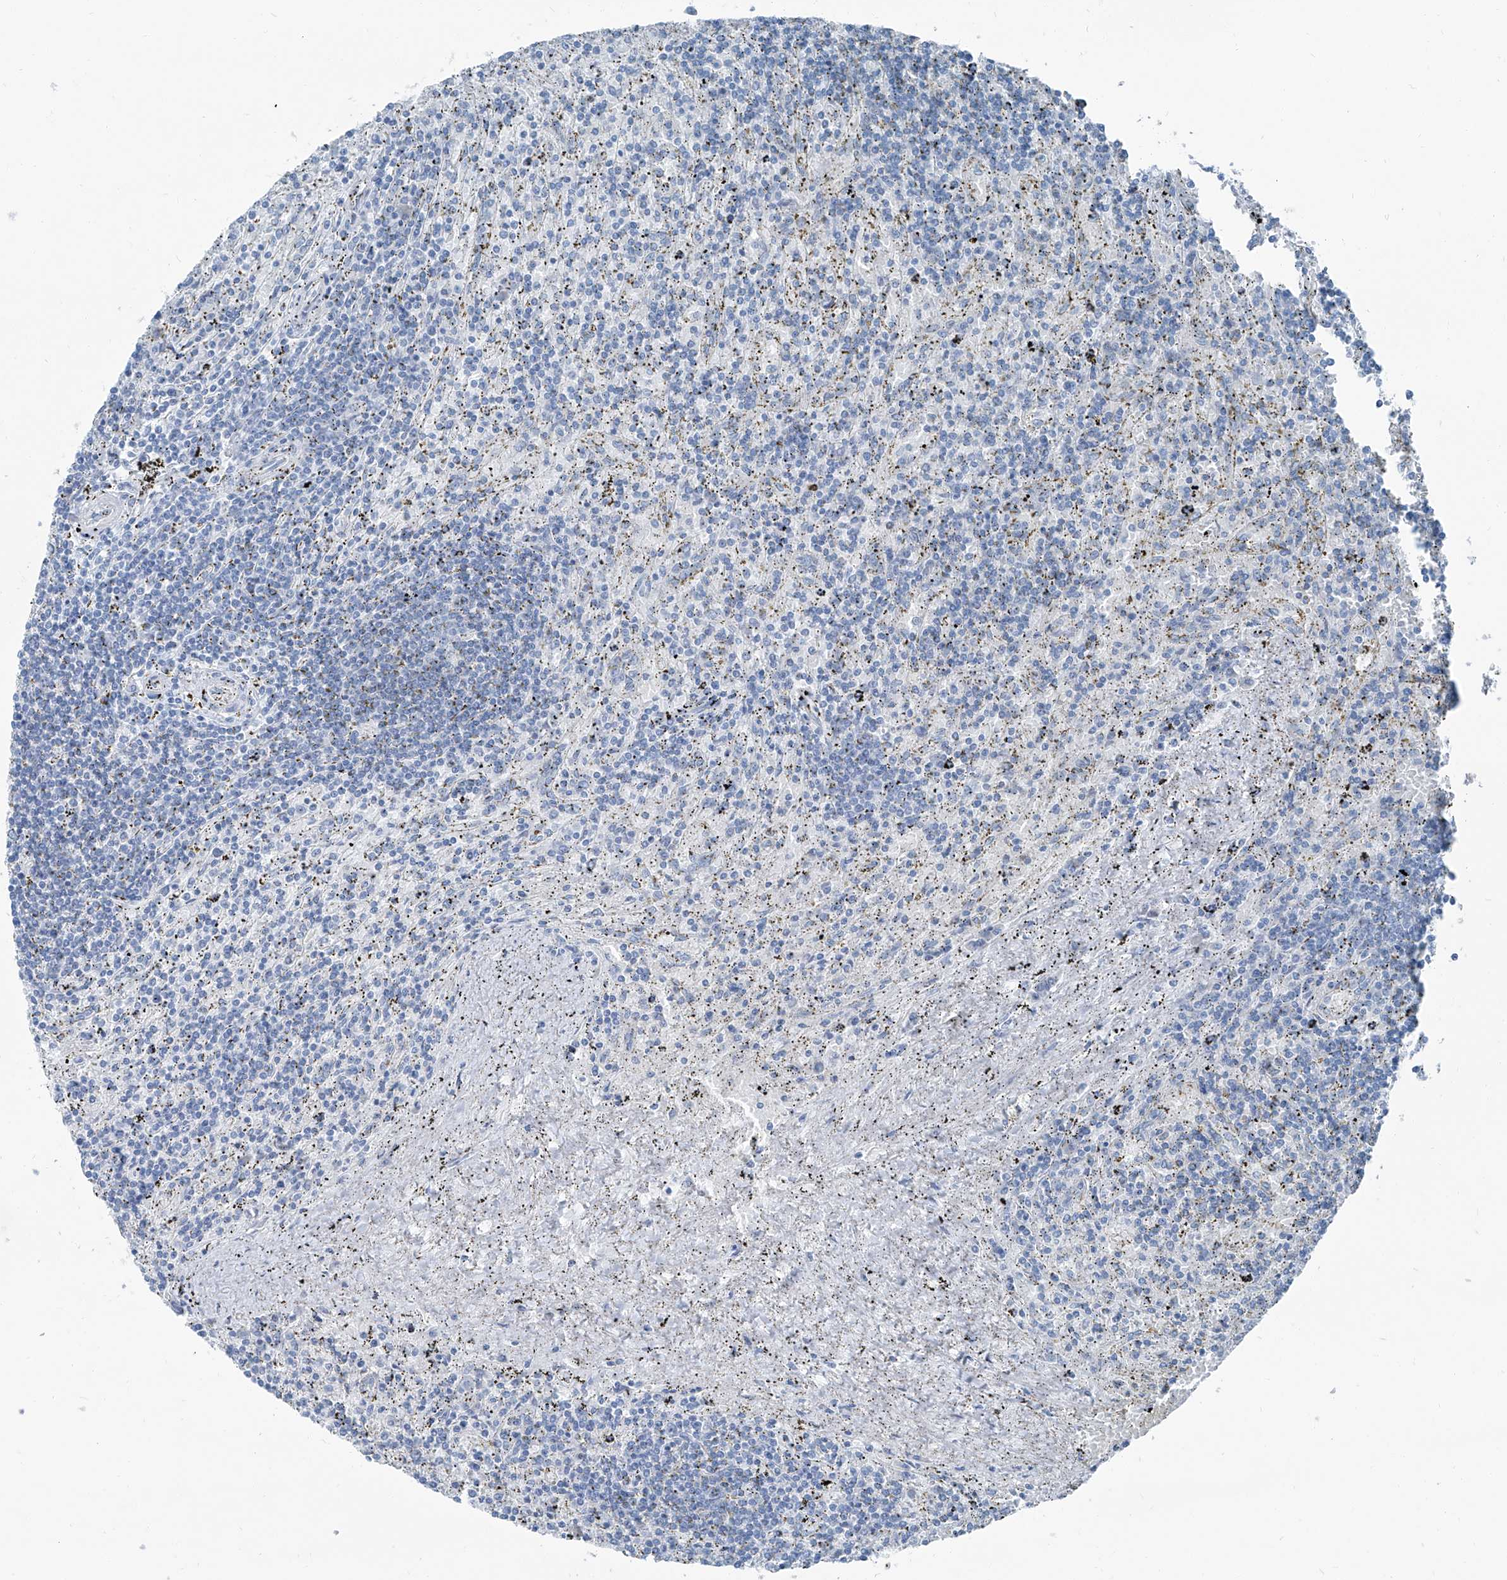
{"staining": {"intensity": "negative", "quantity": "none", "location": "none"}, "tissue": "lymphoma", "cell_type": "Tumor cells", "image_type": "cancer", "snomed": [{"axis": "morphology", "description": "Malignant lymphoma, non-Hodgkin's type, Low grade"}, {"axis": "topography", "description": "Spleen"}], "caption": "A photomicrograph of human lymphoma is negative for staining in tumor cells. (DAB immunohistochemistry, high magnification).", "gene": "RGN", "patient": {"sex": "male", "age": 76}}